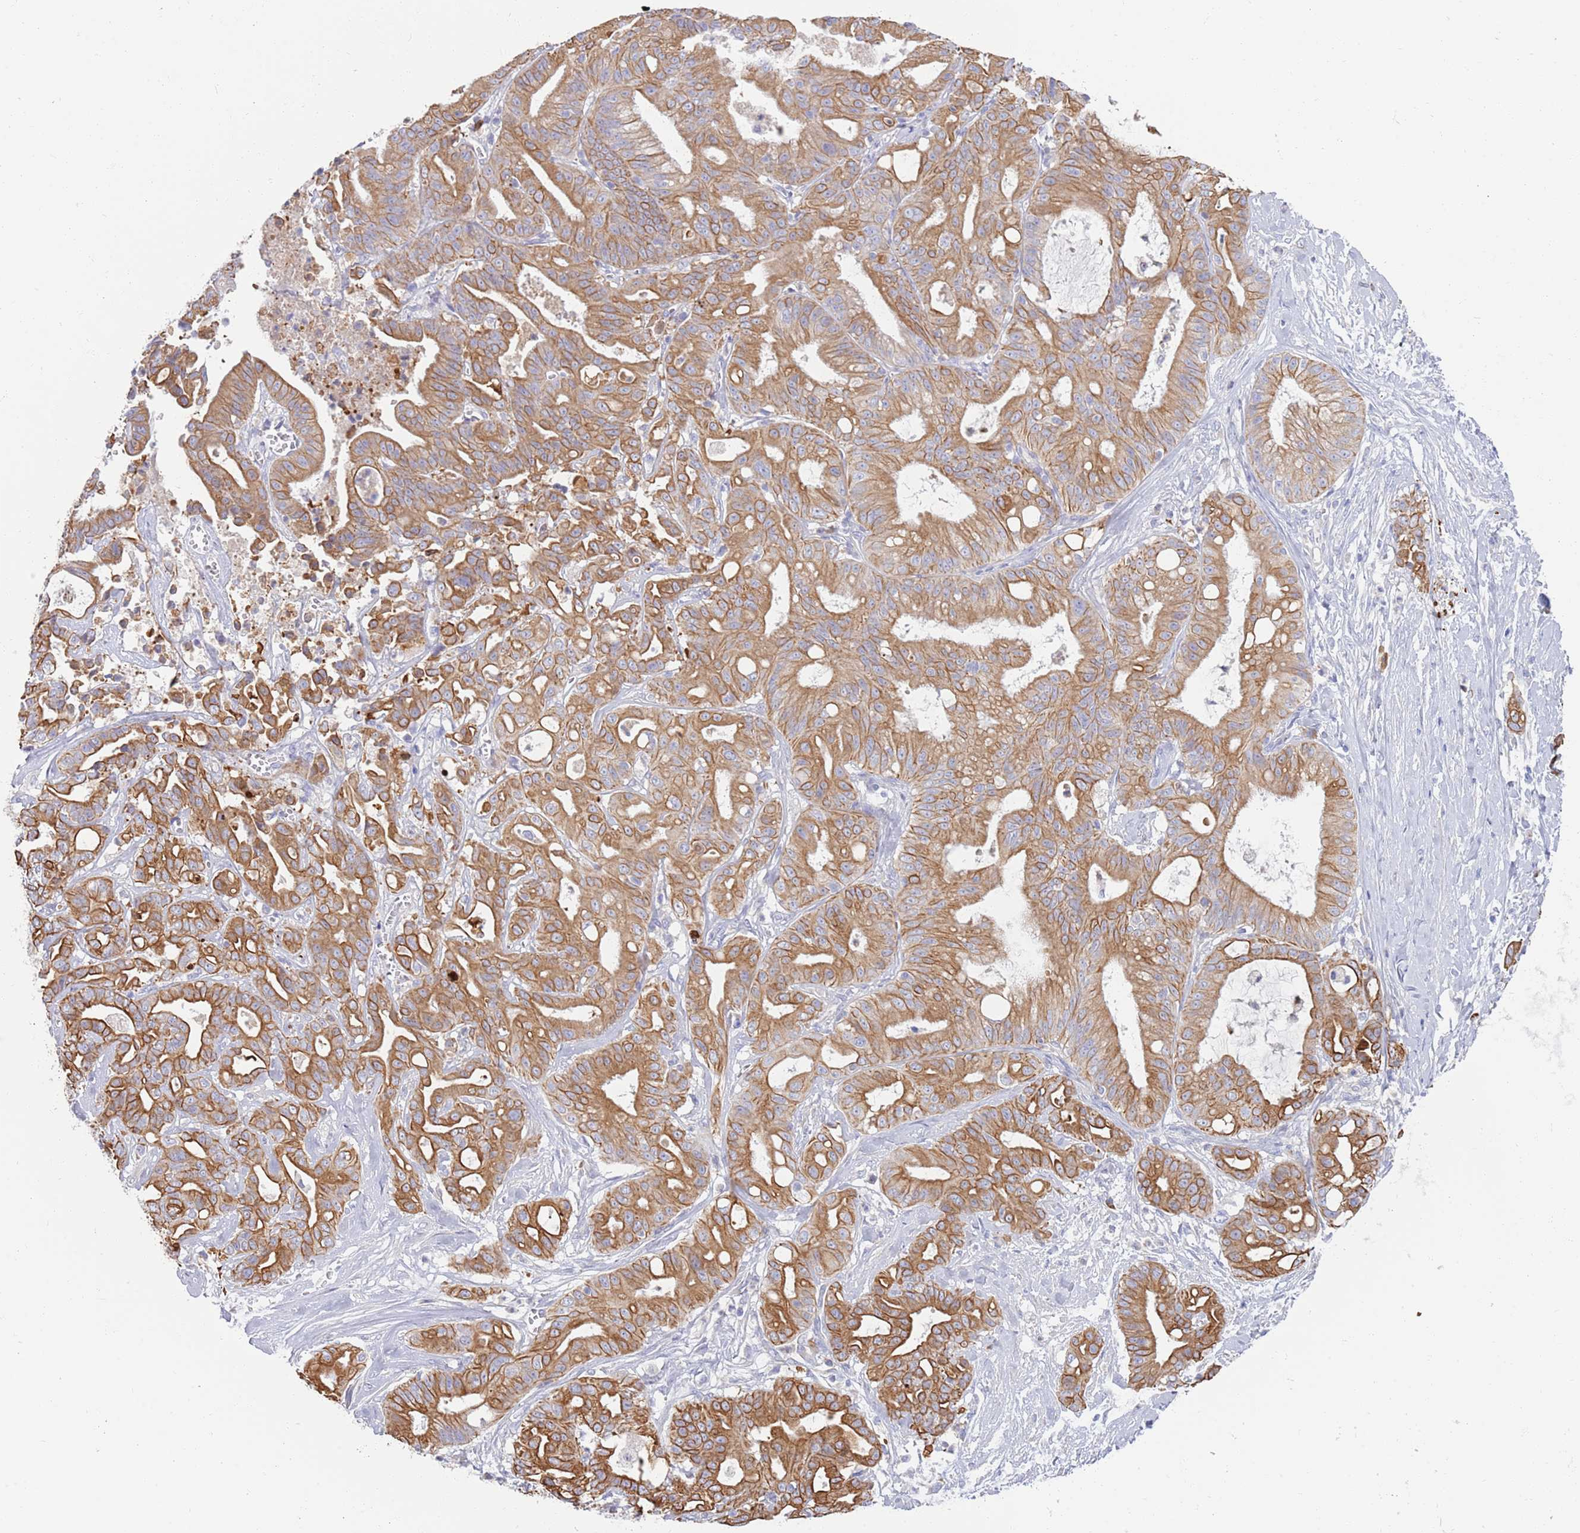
{"staining": {"intensity": "moderate", "quantity": ">75%", "location": "cytoplasmic/membranous"}, "tissue": "ovarian cancer", "cell_type": "Tumor cells", "image_type": "cancer", "snomed": [{"axis": "morphology", "description": "Cystadenocarcinoma, mucinous, NOS"}, {"axis": "topography", "description": "Ovary"}], "caption": "High-power microscopy captured an immunohistochemistry (IHC) image of mucinous cystadenocarcinoma (ovarian), revealing moderate cytoplasmic/membranous staining in about >75% of tumor cells.", "gene": "CCDC149", "patient": {"sex": "female", "age": 70}}